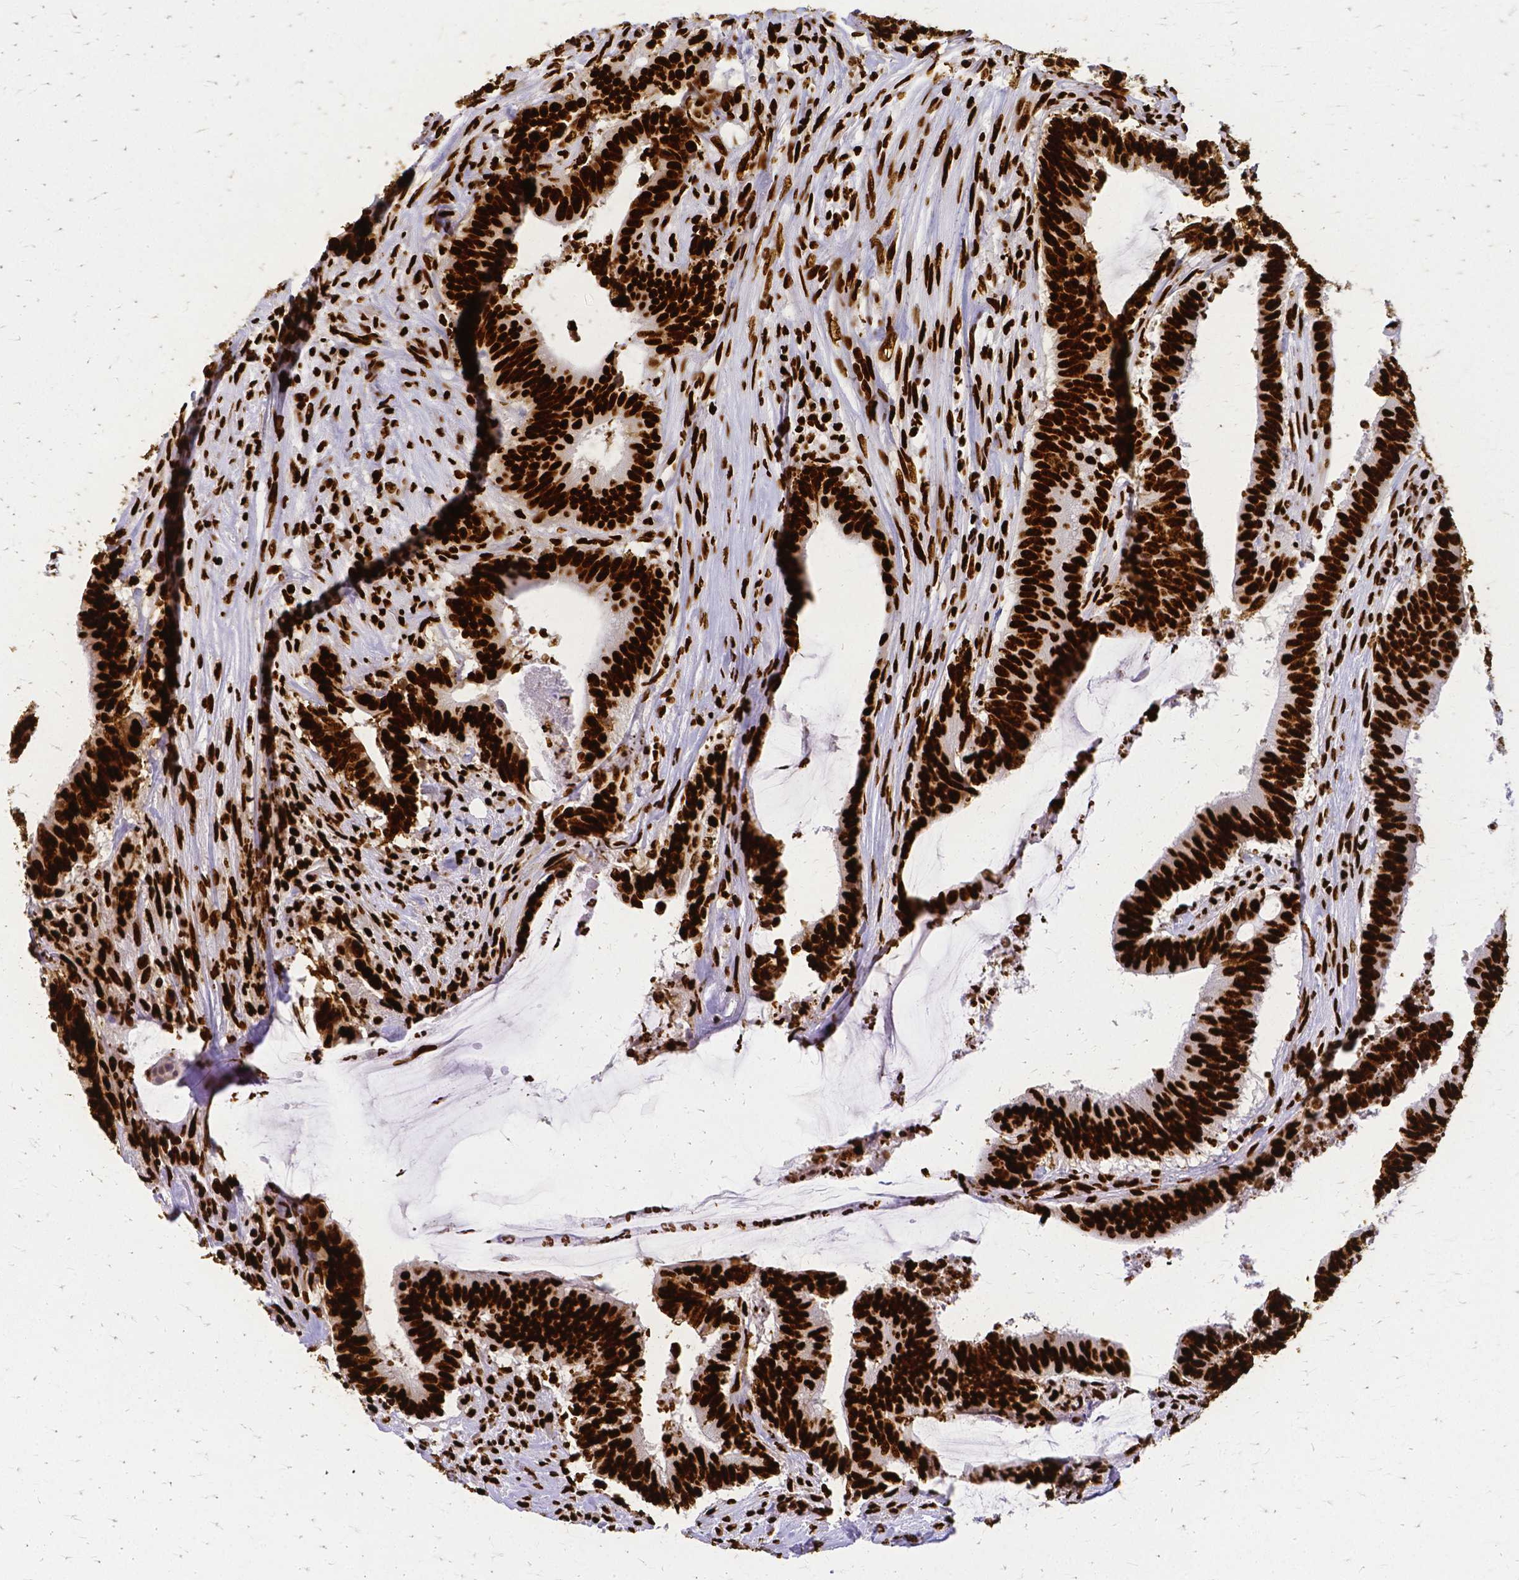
{"staining": {"intensity": "strong", "quantity": ">75%", "location": "nuclear"}, "tissue": "colorectal cancer", "cell_type": "Tumor cells", "image_type": "cancer", "snomed": [{"axis": "morphology", "description": "Adenocarcinoma, NOS"}, {"axis": "topography", "description": "Colon"}], "caption": "Human colorectal cancer stained for a protein (brown) shows strong nuclear positive staining in approximately >75% of tumor cells.", "gene": "SFPQ", "patient": {"sex": "female", "age": 43}}